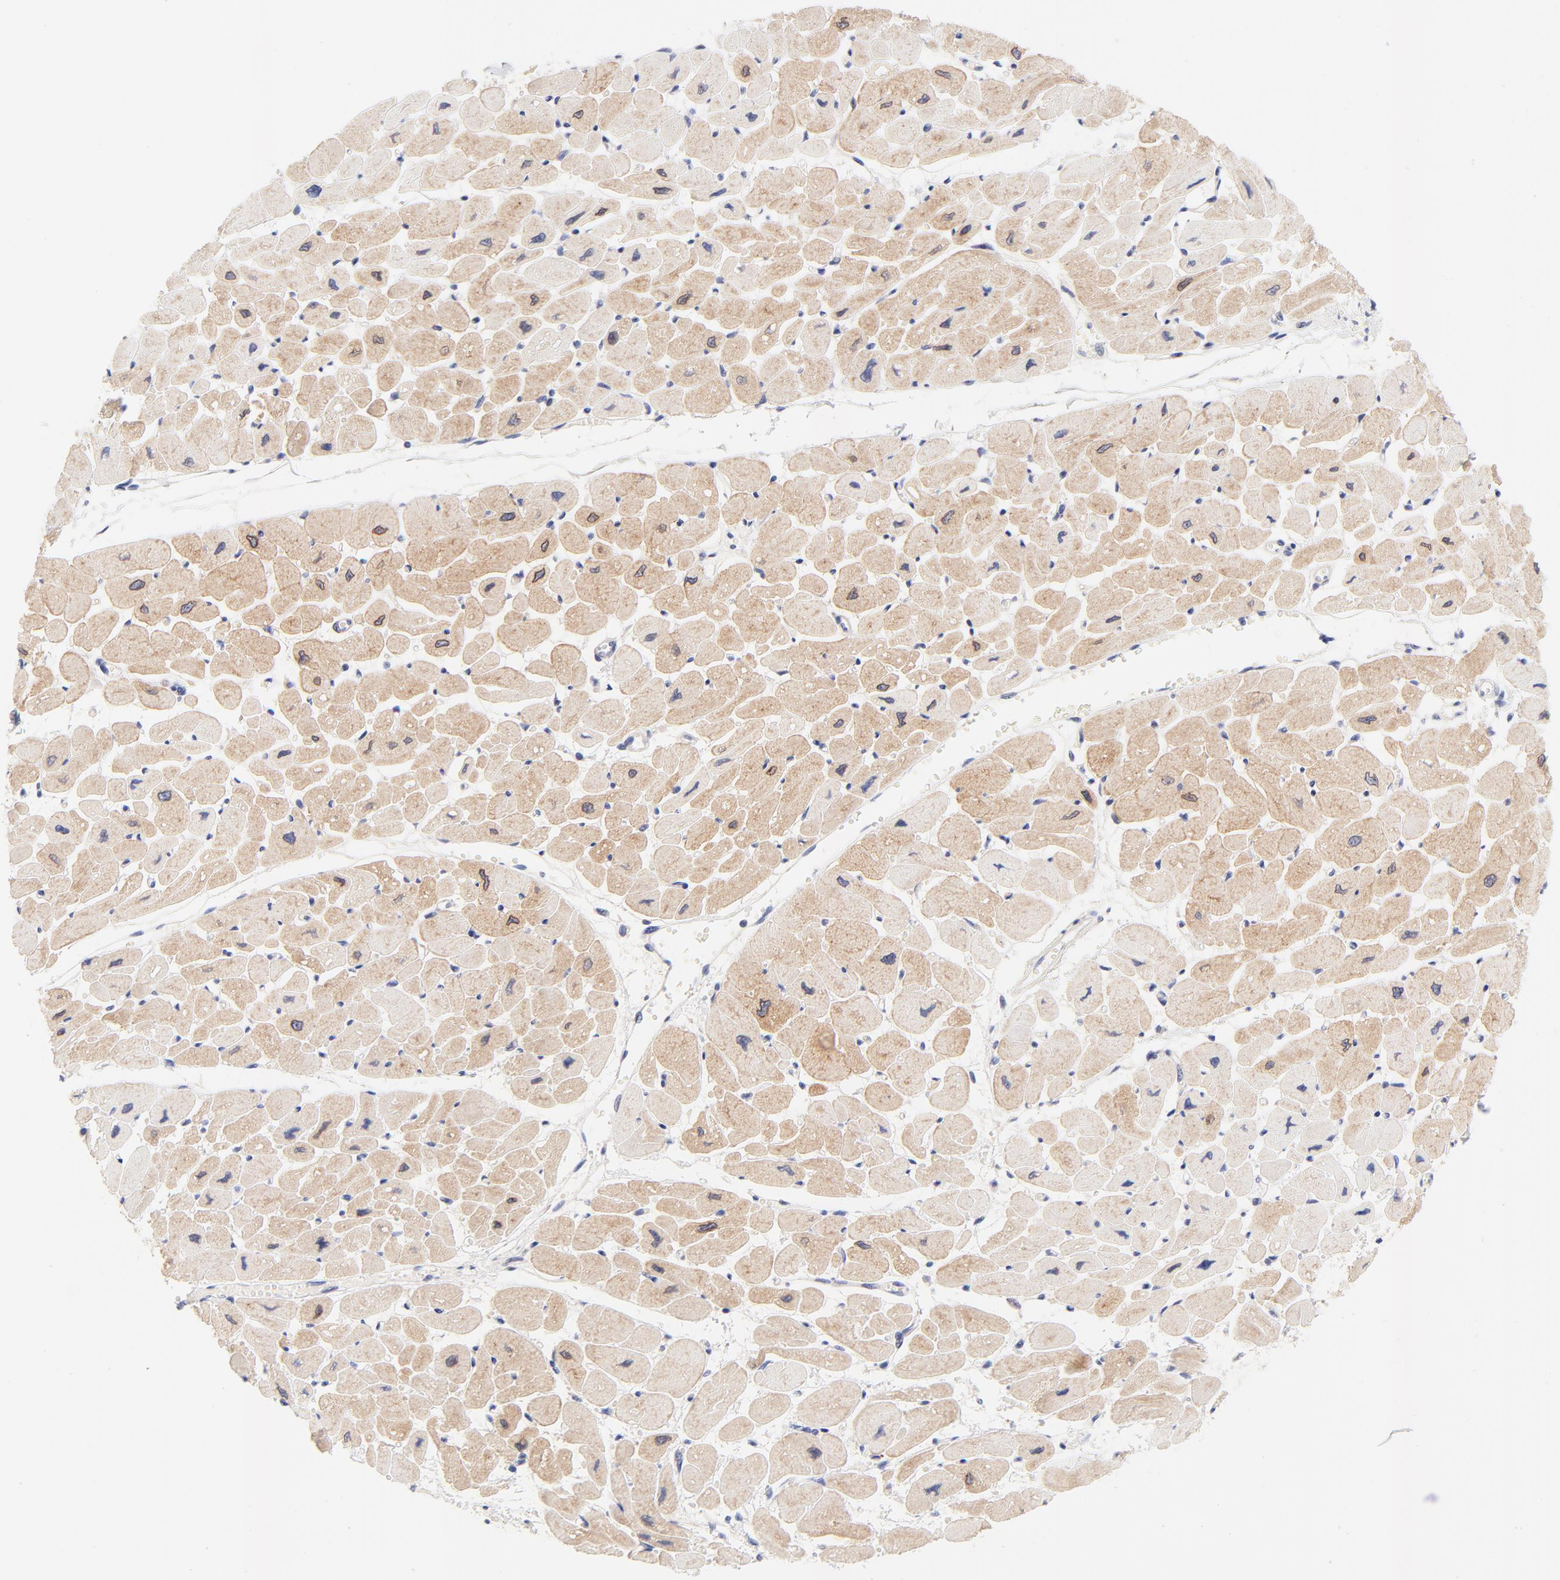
{"staining": {"intensity": "weak", "quantity": ">75%", "location": "cytoplasmic/membranous,nuclear"}, "tissue": "heart muscle", "cell_type": "Cardiomyocytes", "image_type": "normal", "snomed": [{"axis": "morphology", "description": "Normal tissue, NOS"}, {"axis": "topography", "description": "Heart"}], "caption": "Cardiomyocytes display low levels of weak cytoplasmic/membranous,nuclear staining in about >75% of cells in benign human heart muscle.", "gene": "AFF2", "patient": {"sex": "female", "age": 54}}